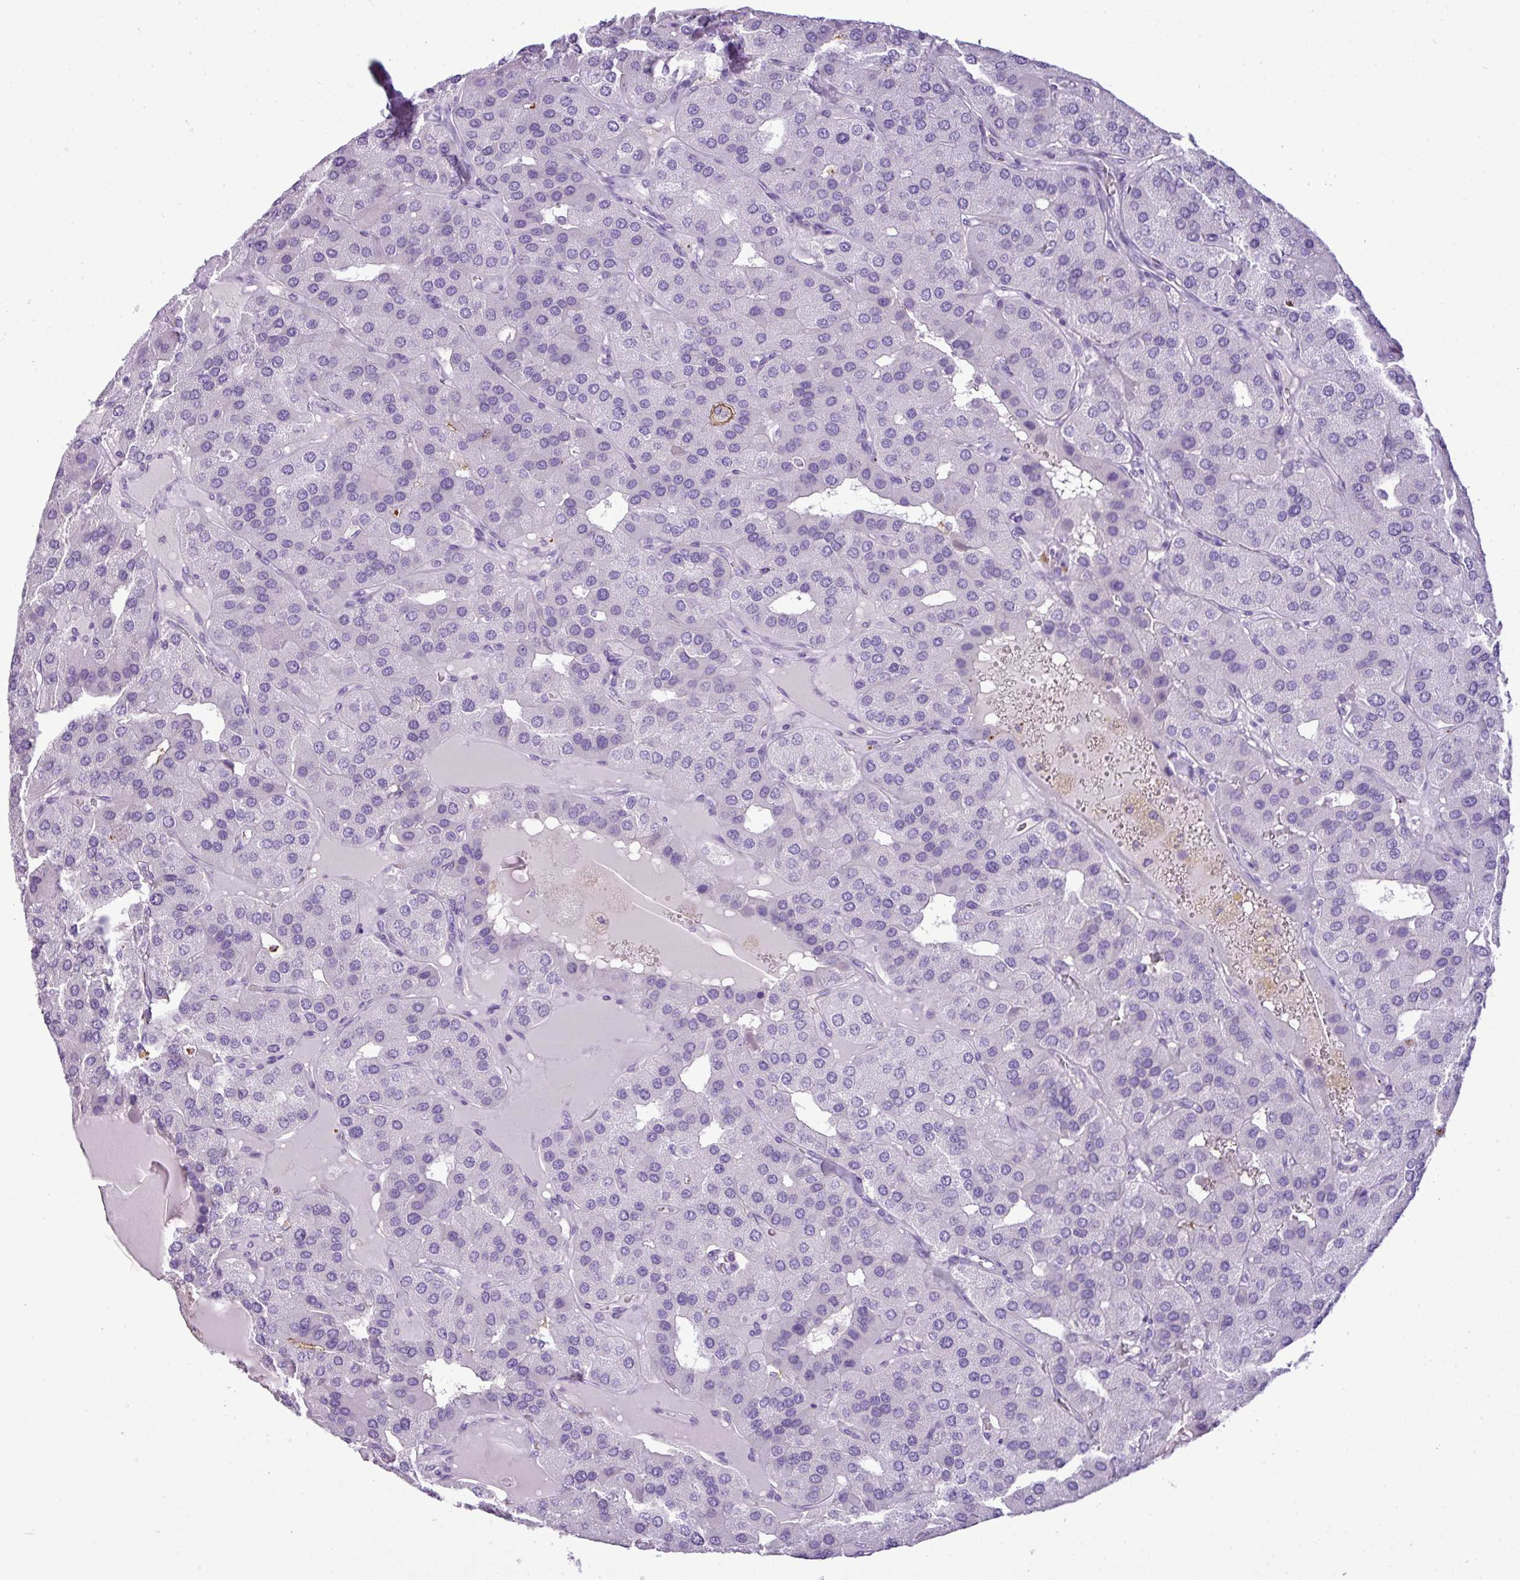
{"staining": {"intensity": "negative", "quantity": "none", "location": "none"}, "tissue": "parathyroid gland", "cell_type": "Glandular cells", "image_type": "normal", "snomed": [{"axis": "morphology", "description": "Normal tissue, NOS"}, {"axis": "morphology", "description": "Adenoma, NOS"}, {"axis": "topography", "description": "Parathyroid gland"}], "caption": "The micrograph demonstrates no significant staining in glandular cells of parathyroid gland.", "gene": "RBMXL2", "patient": {"sex": "female", "age": 86}}